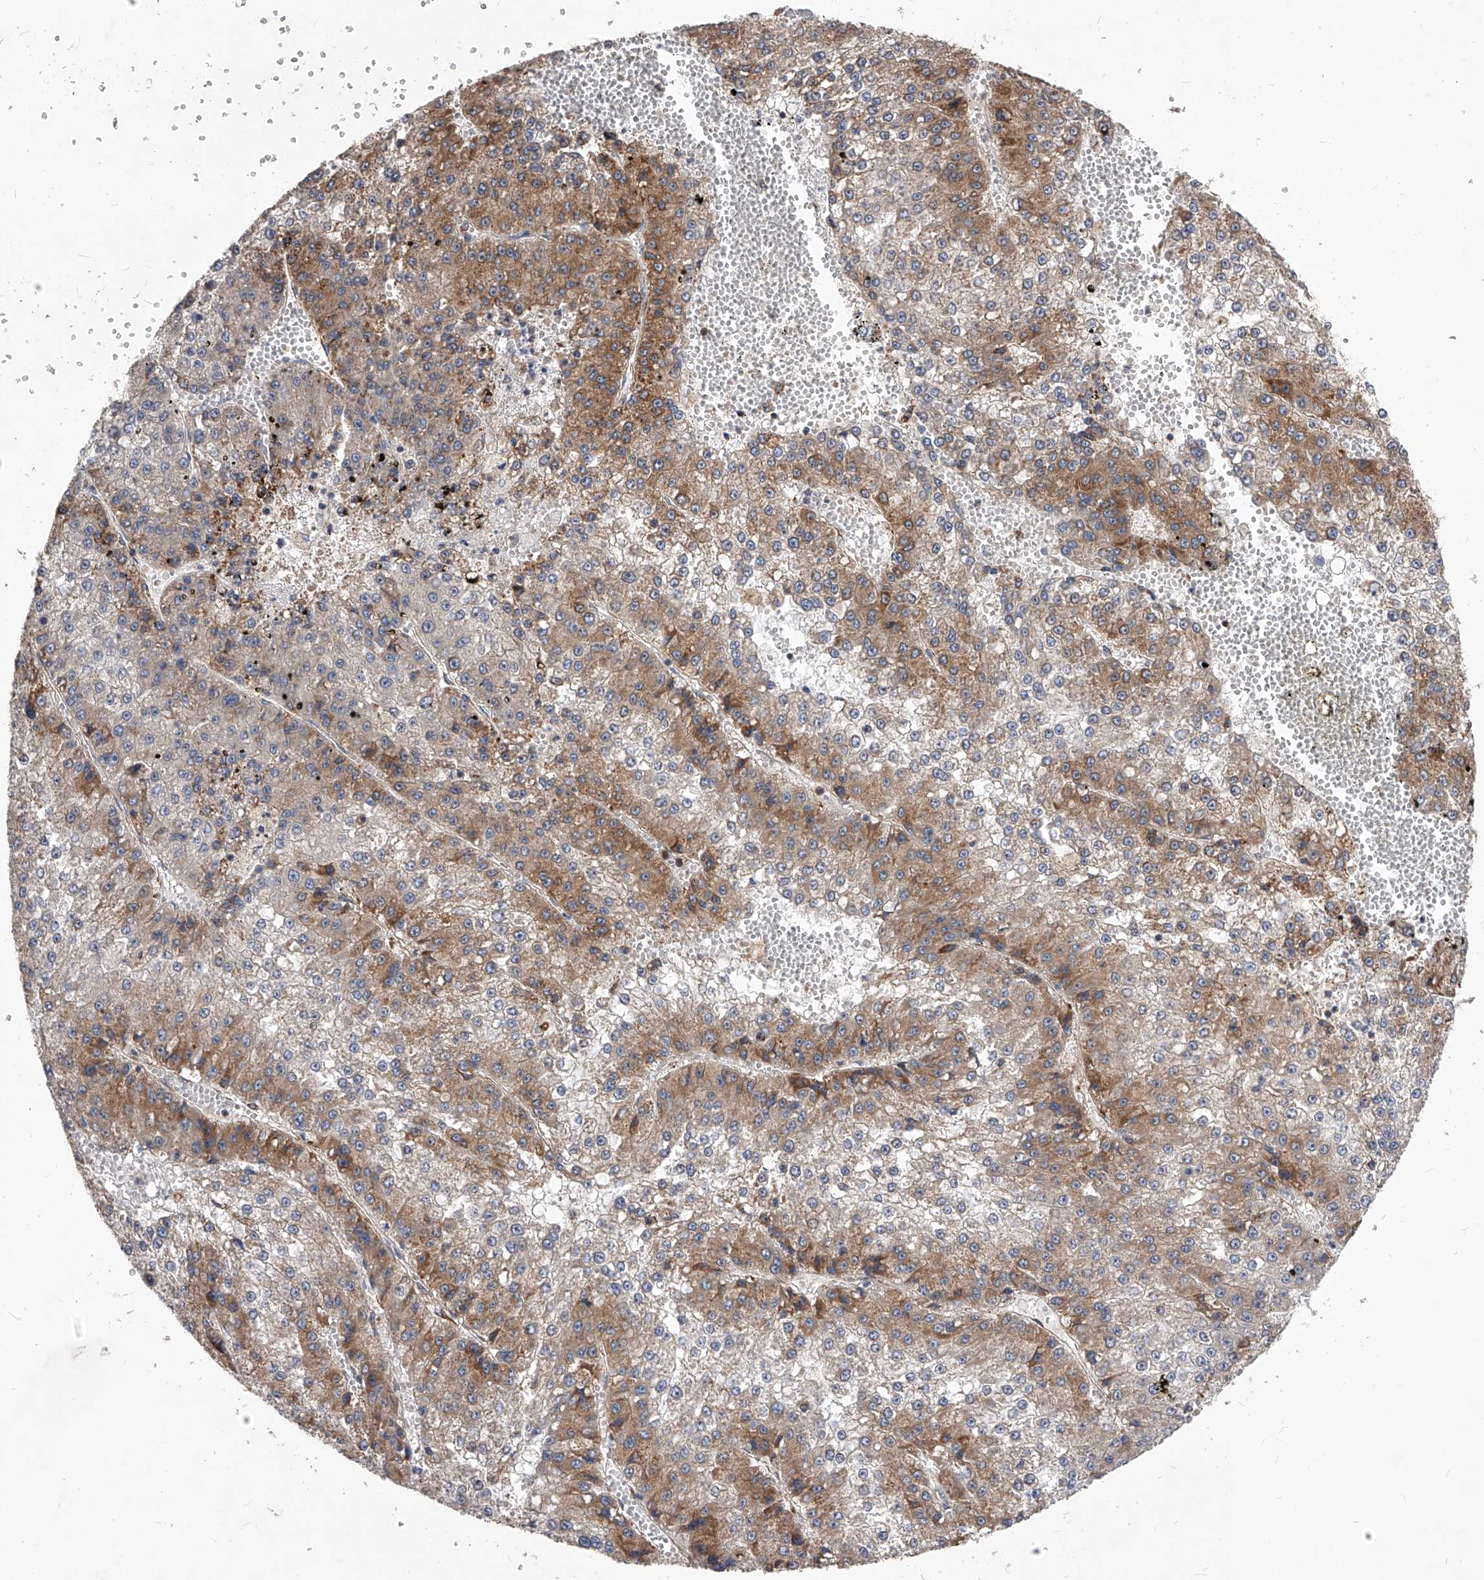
{"staining": {"intensity": "moderate", "quantity": ">75%", "location": "cytoplasmic/membranous"}, "tissue": "liver cancer", "cell_type": "Tumor cells", "image_type": "cancer", "snomed": [{"axis": "morphology", "description": "Carcinoma, Hepatocellular, NOS"}, {"axis": "topography", "description": "Liver"}], "caption": "A high-resolution micrograph shows immunohistochemistry (IHC) staining of liver hepatocellular carcinoma, which exhibits moderate cytoplasmic/membranous expression in approximately >75% of tumor cells.", "gene": "CFAP410", "patient": {"sex": "female", "age": 73}}